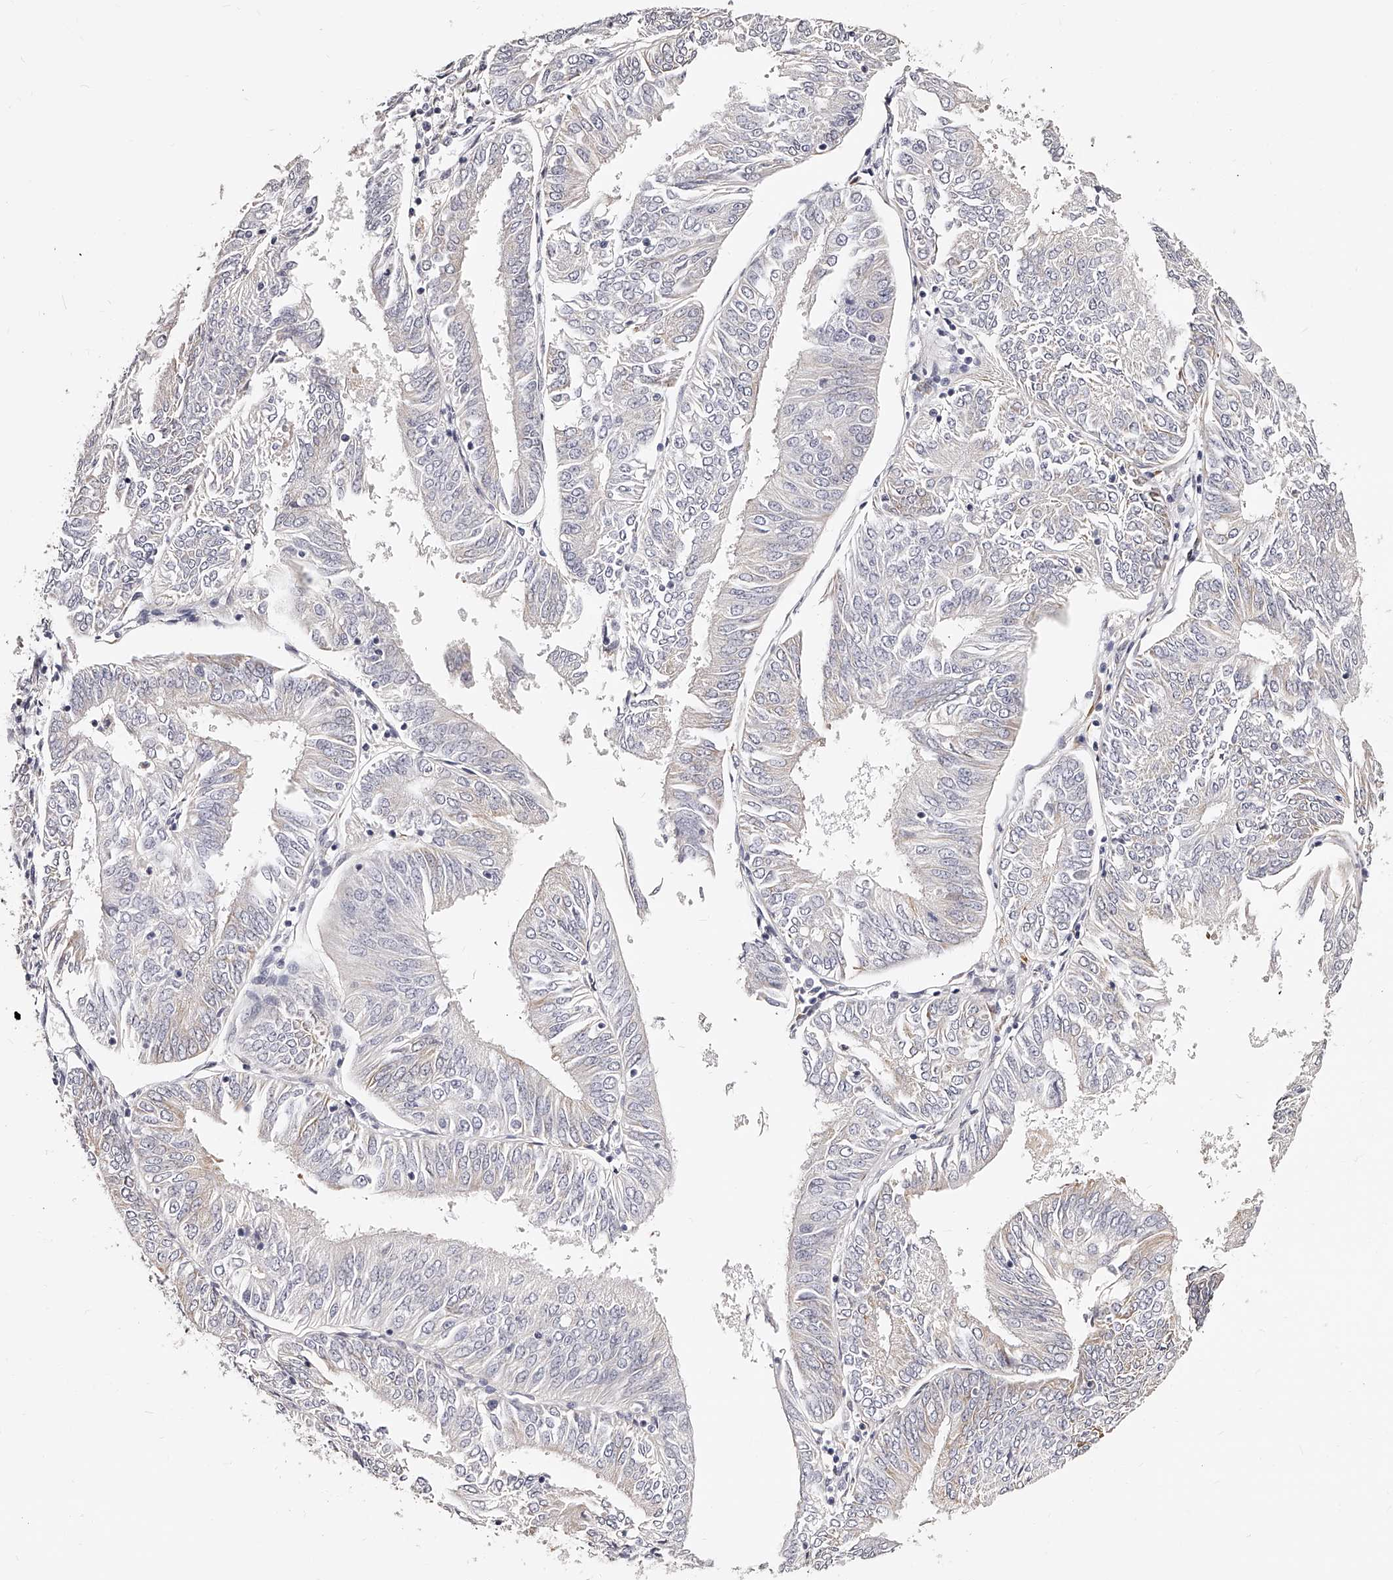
{"staining": {"intensity": "negative", "quantity": "none", "location": "none"}, "tissue": "endometrial cancer", "cell_type": "Tumor cells", "image_type": "cancer", "snomed": [{"axis": "morphology", "description": "Adenocarcinoma, NOS"}, {"axis": "topography", "description": "Endometrium"}], "caption": "A micrograph of adenocarcinoma (endometrial) stained for a protein exhibits no brown staining in tumor cells.", "gene": "CD82", "patient": {"sex": "female", "age": 58}}